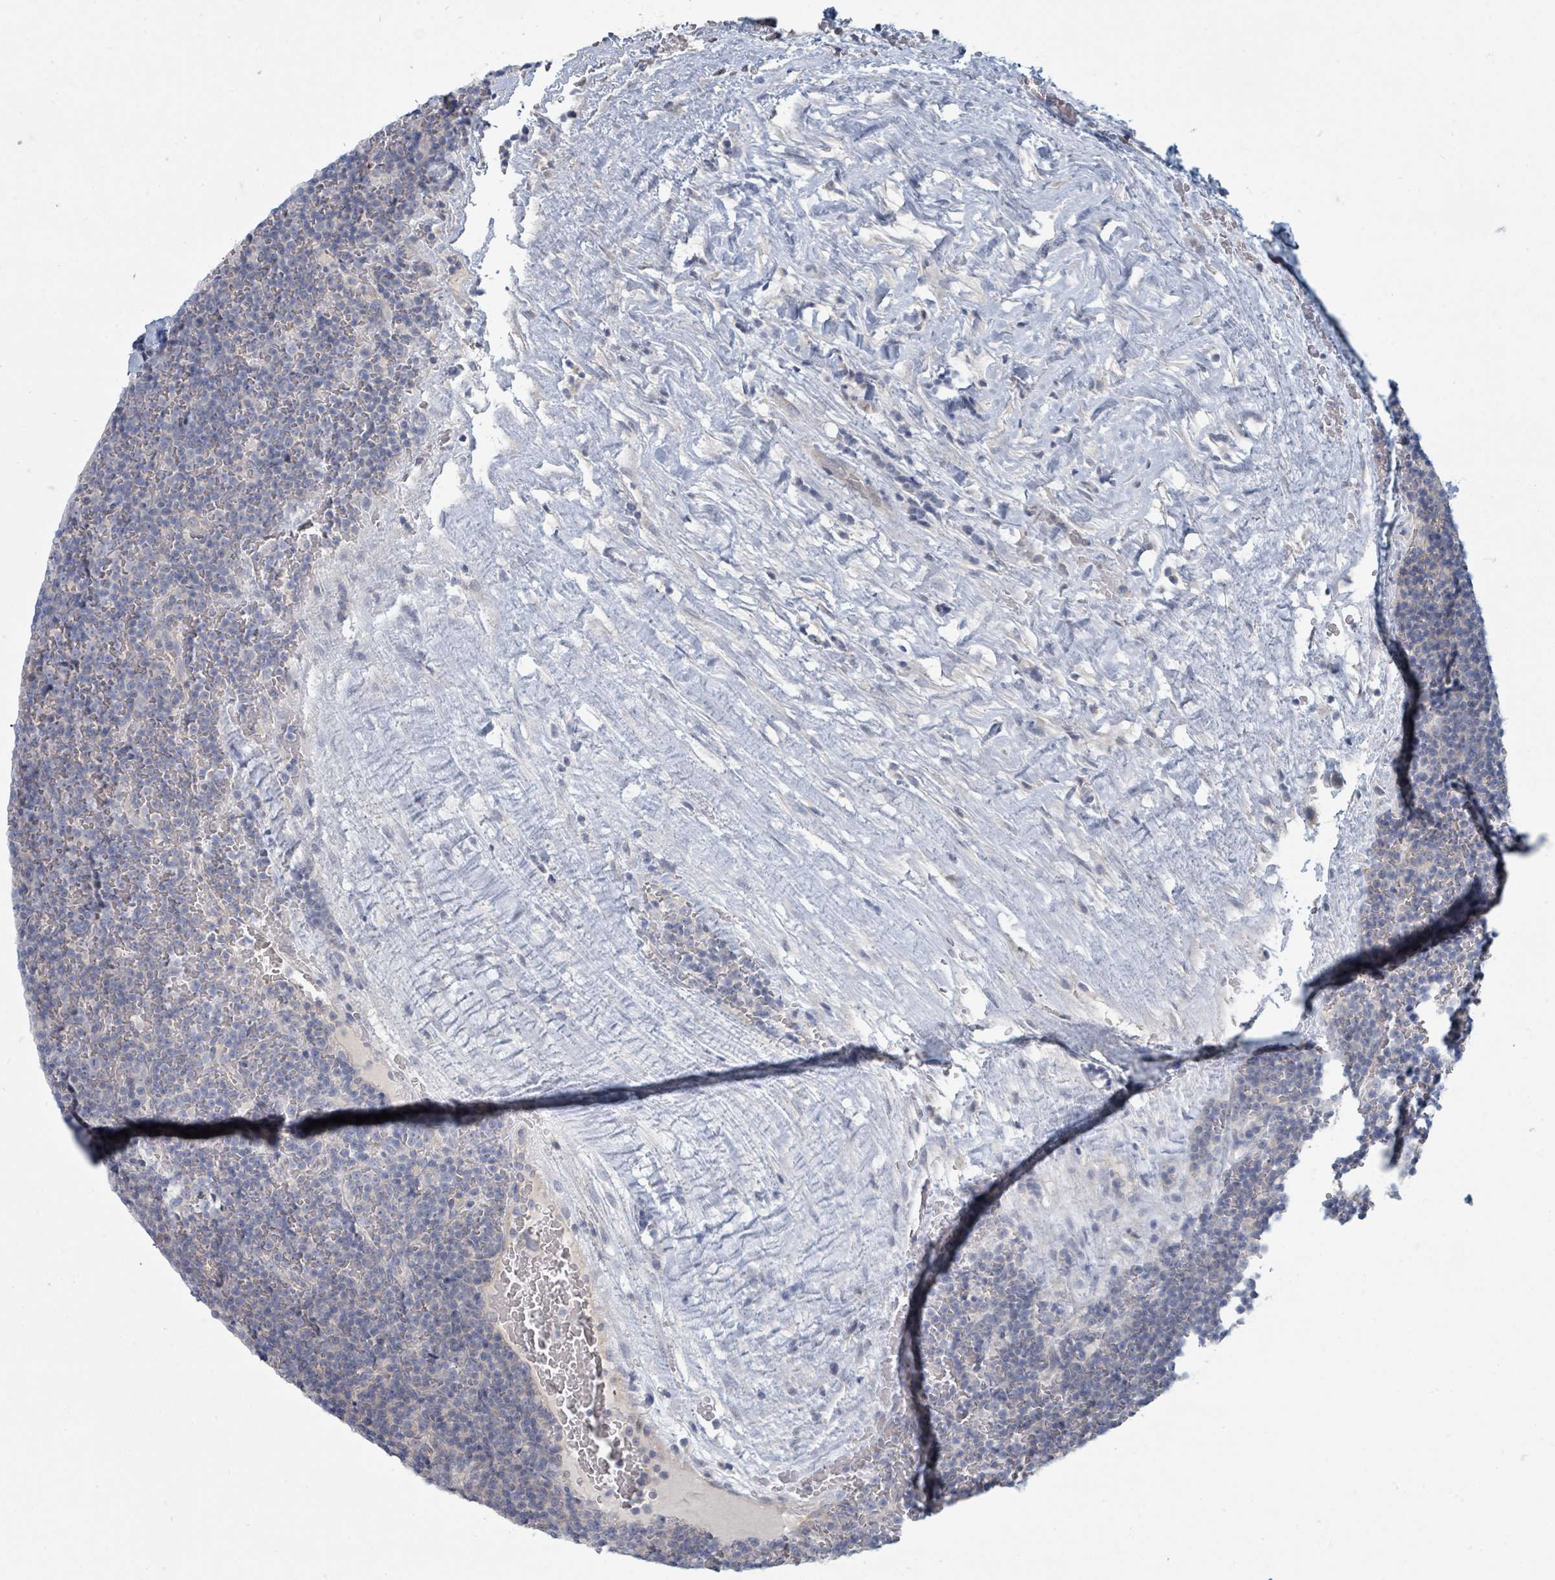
{"staining": {"intensity": "negative", "quantity": "none", "location": "none"}, "tissue": "lymphoma", "cell_type": "Tumor cells", "image_type": "cancer", "snomed": [{"axis": "morphology", "description": "Malignant lymphoma, non-Hodgkin's type, Low grade"}, {"axis": "topography", "description": "Lymph node"}], "caption": "There is no significant expression in tumor cells of low-grade malignant lymphoma, non-Hodgkin's type.", "gene": "SLC25A45", "patient": {"sex": "female", "age": 67}}